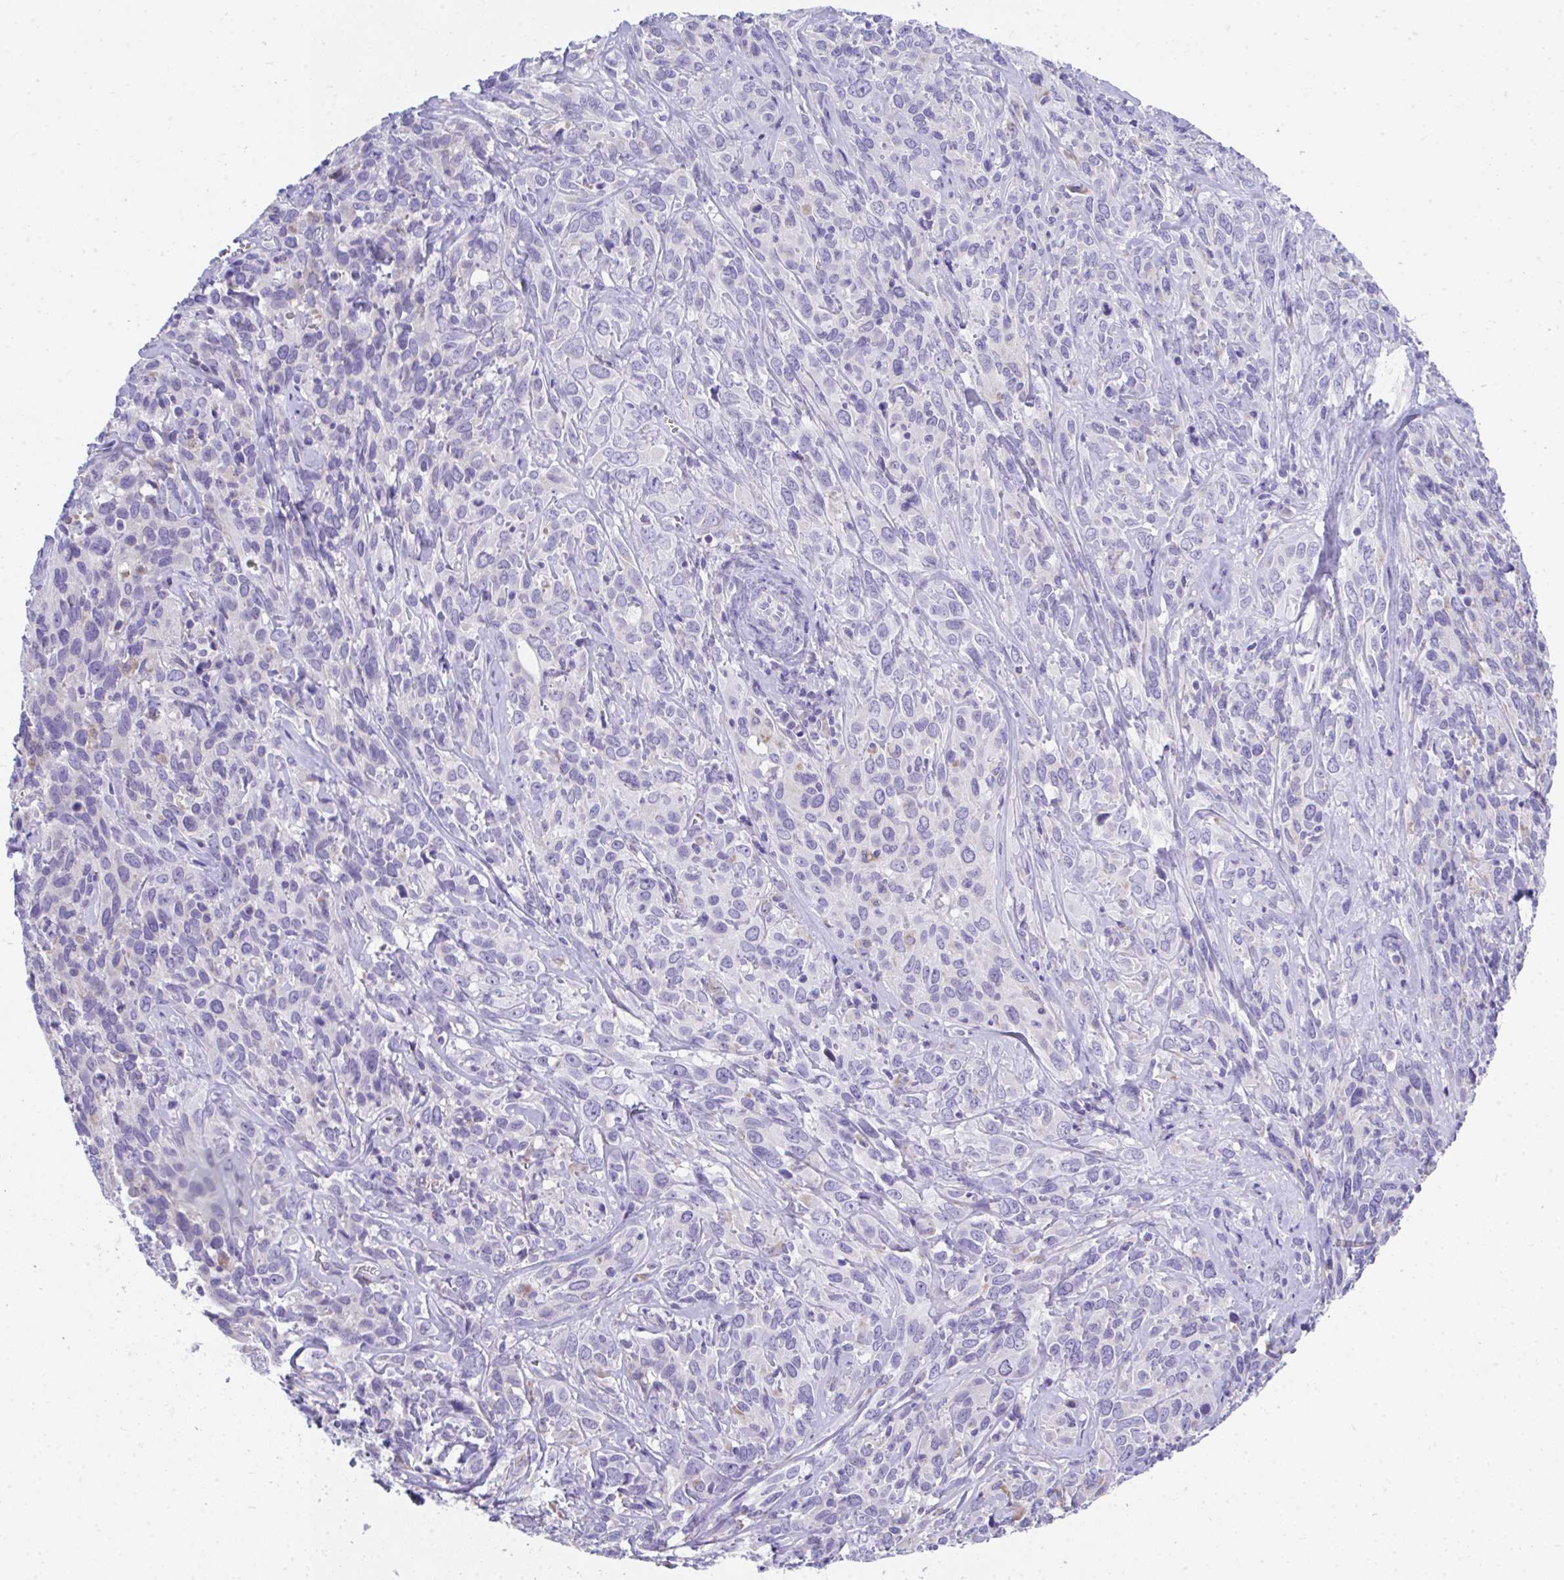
{"staining": {"intensity": "negative", "quantity": "none", "location": "none"}, "tissue": "cervical cancer", "cell_type": "Tumor cells", "image_type": "cancer", "snomed": [{"axis": "morphology", "description": "Normal tissue, NOS"}, {"axis": "morphology", "description": "Squamous cell carcinoma, NOS"}, {"axis": "topography", "description": "Cervix"}], "caption": "Cervical squamous cell carcinoma was stained to show a protein in brown. There is no significant expression in tumor cells. (Stains: DAB (3,3'-diaminobenzidine) immunohistochemistry with hematoxylin counter stain, Microscopy: brightfield microscopy at high magnification).", "gene": "COA5", "patient": {"sex": "female", "age": 51}}